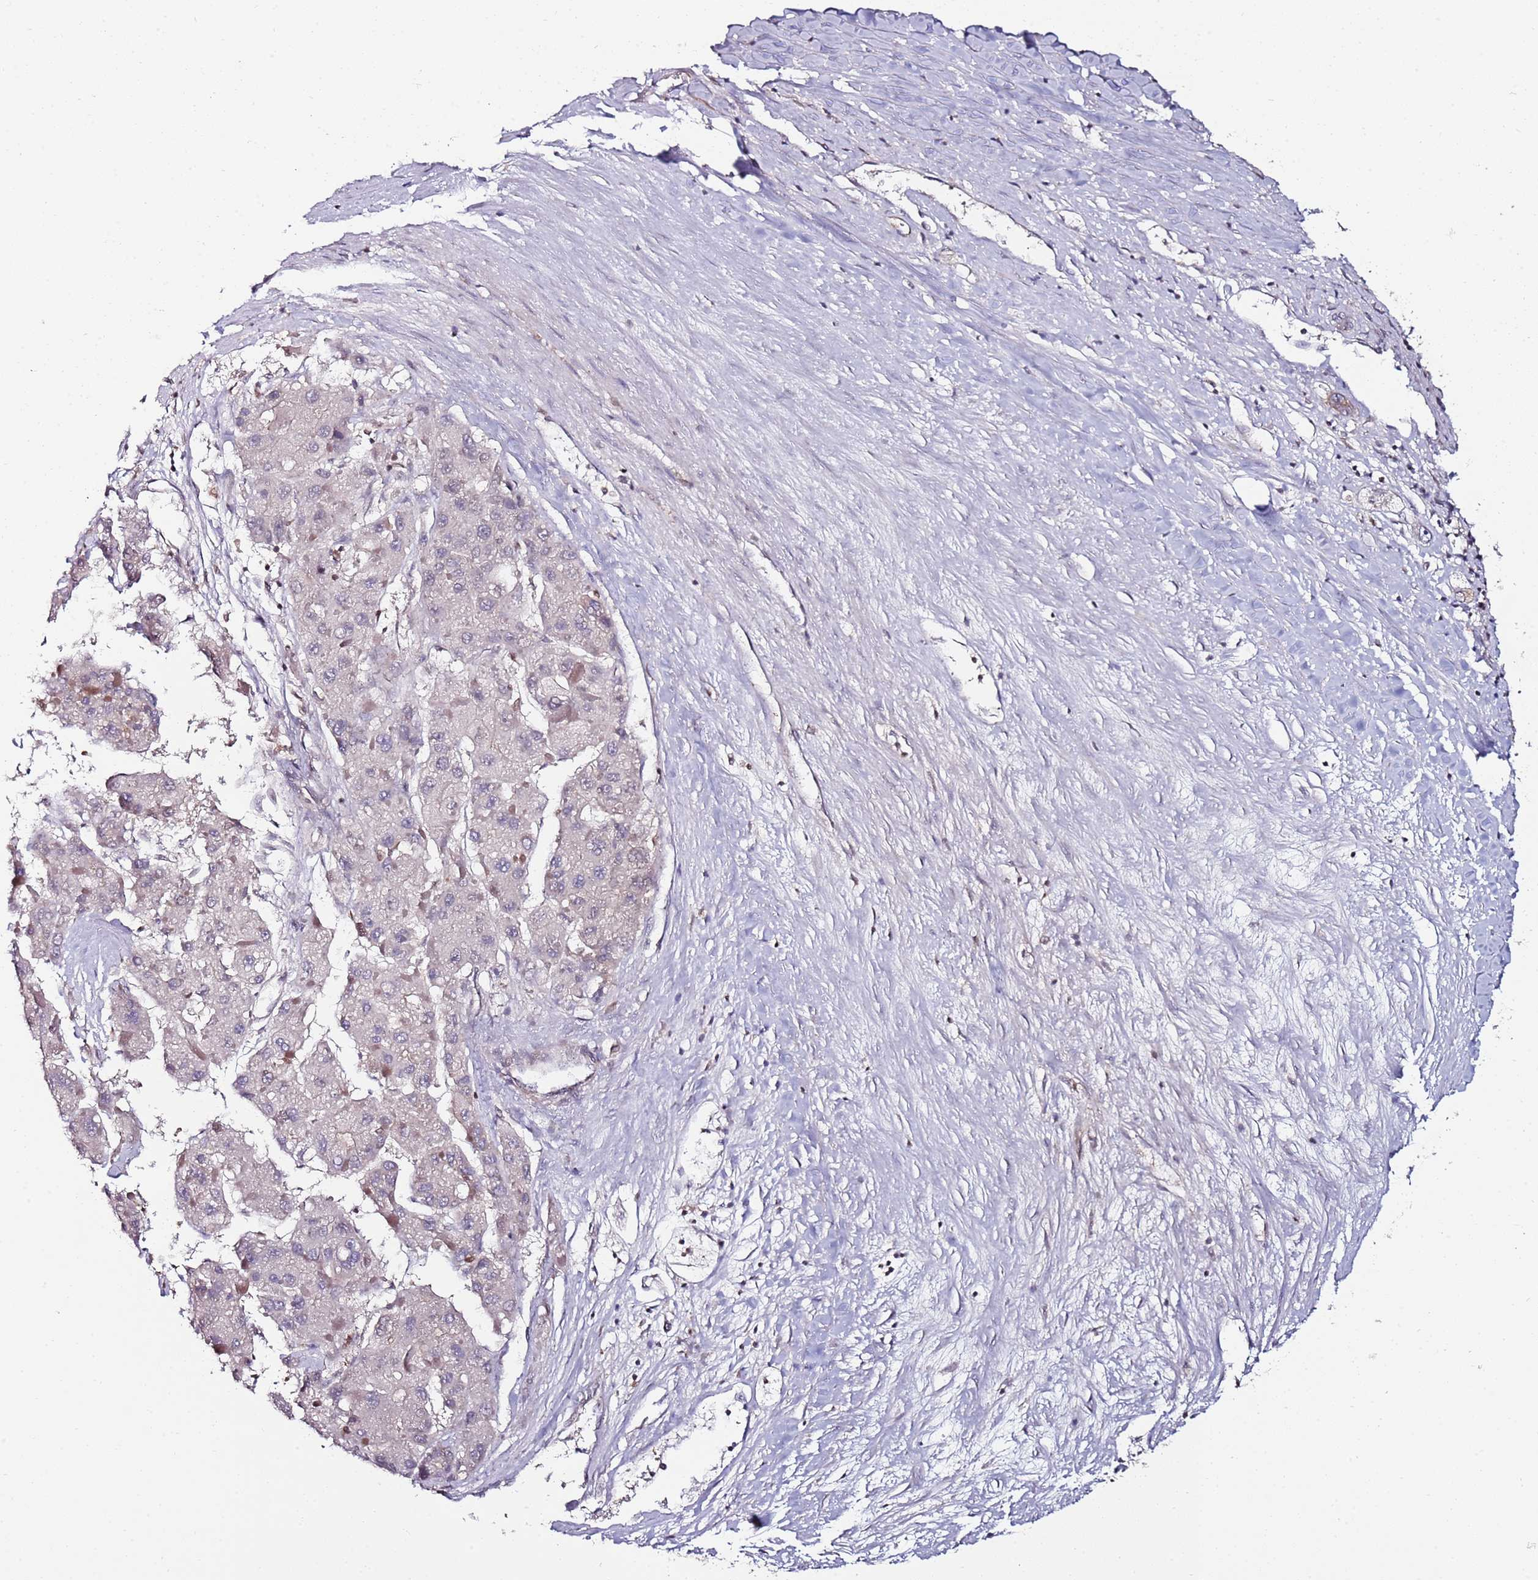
{"staining": {"intensity": "negative", "quantity": "none", "location": "none"}, "tissue": "liver cancer", "cell_type": "Tumor cells", "image_type": "cancer", "snomed": [{"axis": "morphology", "description": "Carcinoma, Hepatocellular, NOS"}, {"axis": "topography", "description": "Liver"}], "caption": "Tumor cells show no significant protein positivity in liver cancer (hepatocellular carcinoma).", "gene": "DUSP28", "patient": {"sex": "female", "age": 73}}